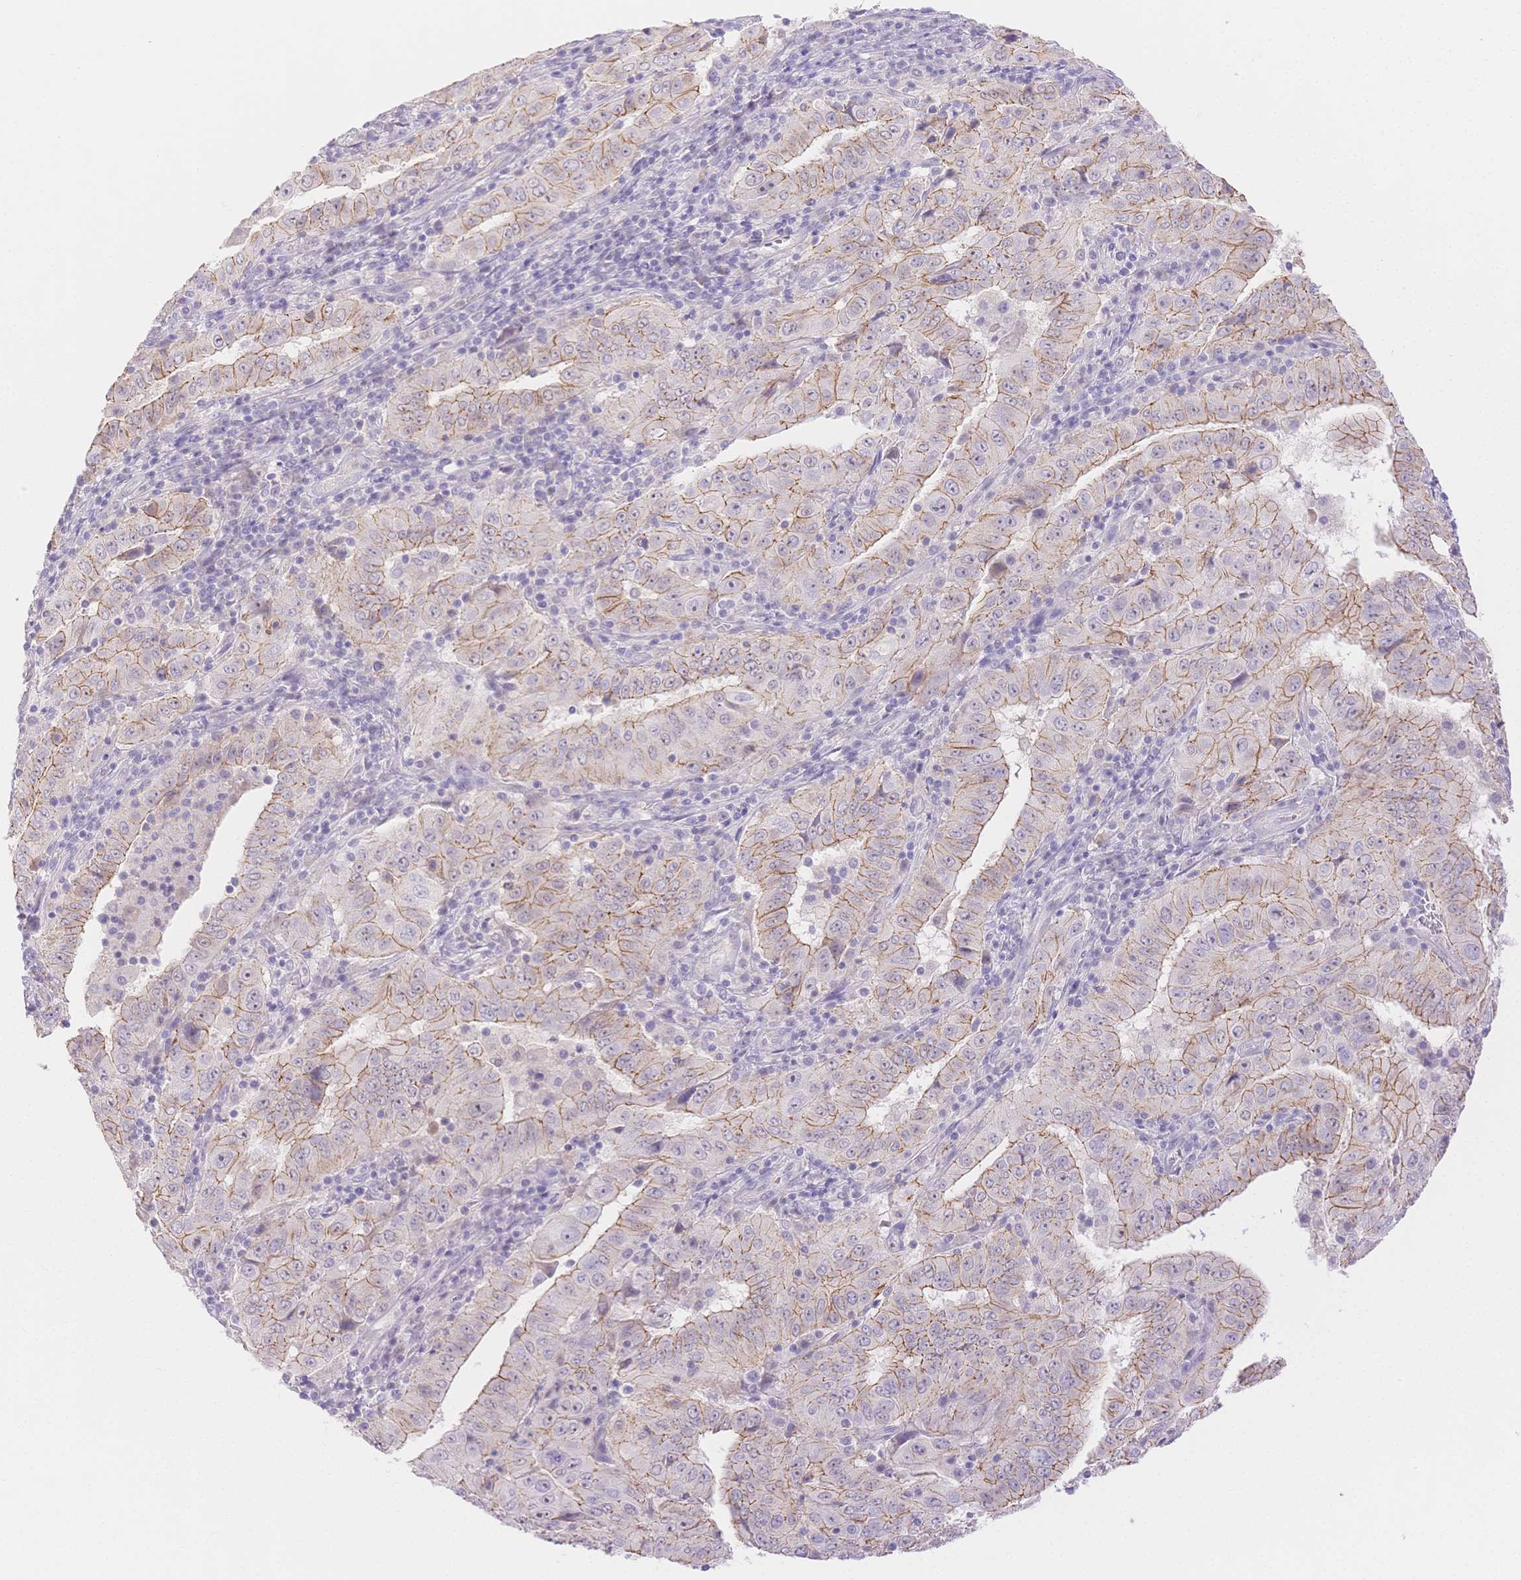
{"staining": {"intensity": "moderate", "quantity": "25%-75%", "location": "cytoplasmic/membranous"}, "tissue": "pancreatic cancer", "cell_type": "Tumor cells", "image_type": "cancer", "snomed": [{"axis": "morphology", "description": "Adenocarcinoma, NOS"}, {"axis": "topography", "description": "Pancreas"}], "caption": "High-magnification brightfield microscopy of pancreatic cancer stained with DAB (3,3'-diaminobenzidine) (brown) and counterstained with hematoxylin (blue). tumor cells exhibit moderate cytoplasmic/membranous positivity is present in about25%-75% of cells. (DAB (3,3'-diaminobenzidine) IHC with brightfield microscopy, high magnification).", "gene": "WDR54", "patient": {"sex": "male", "age": 63}}